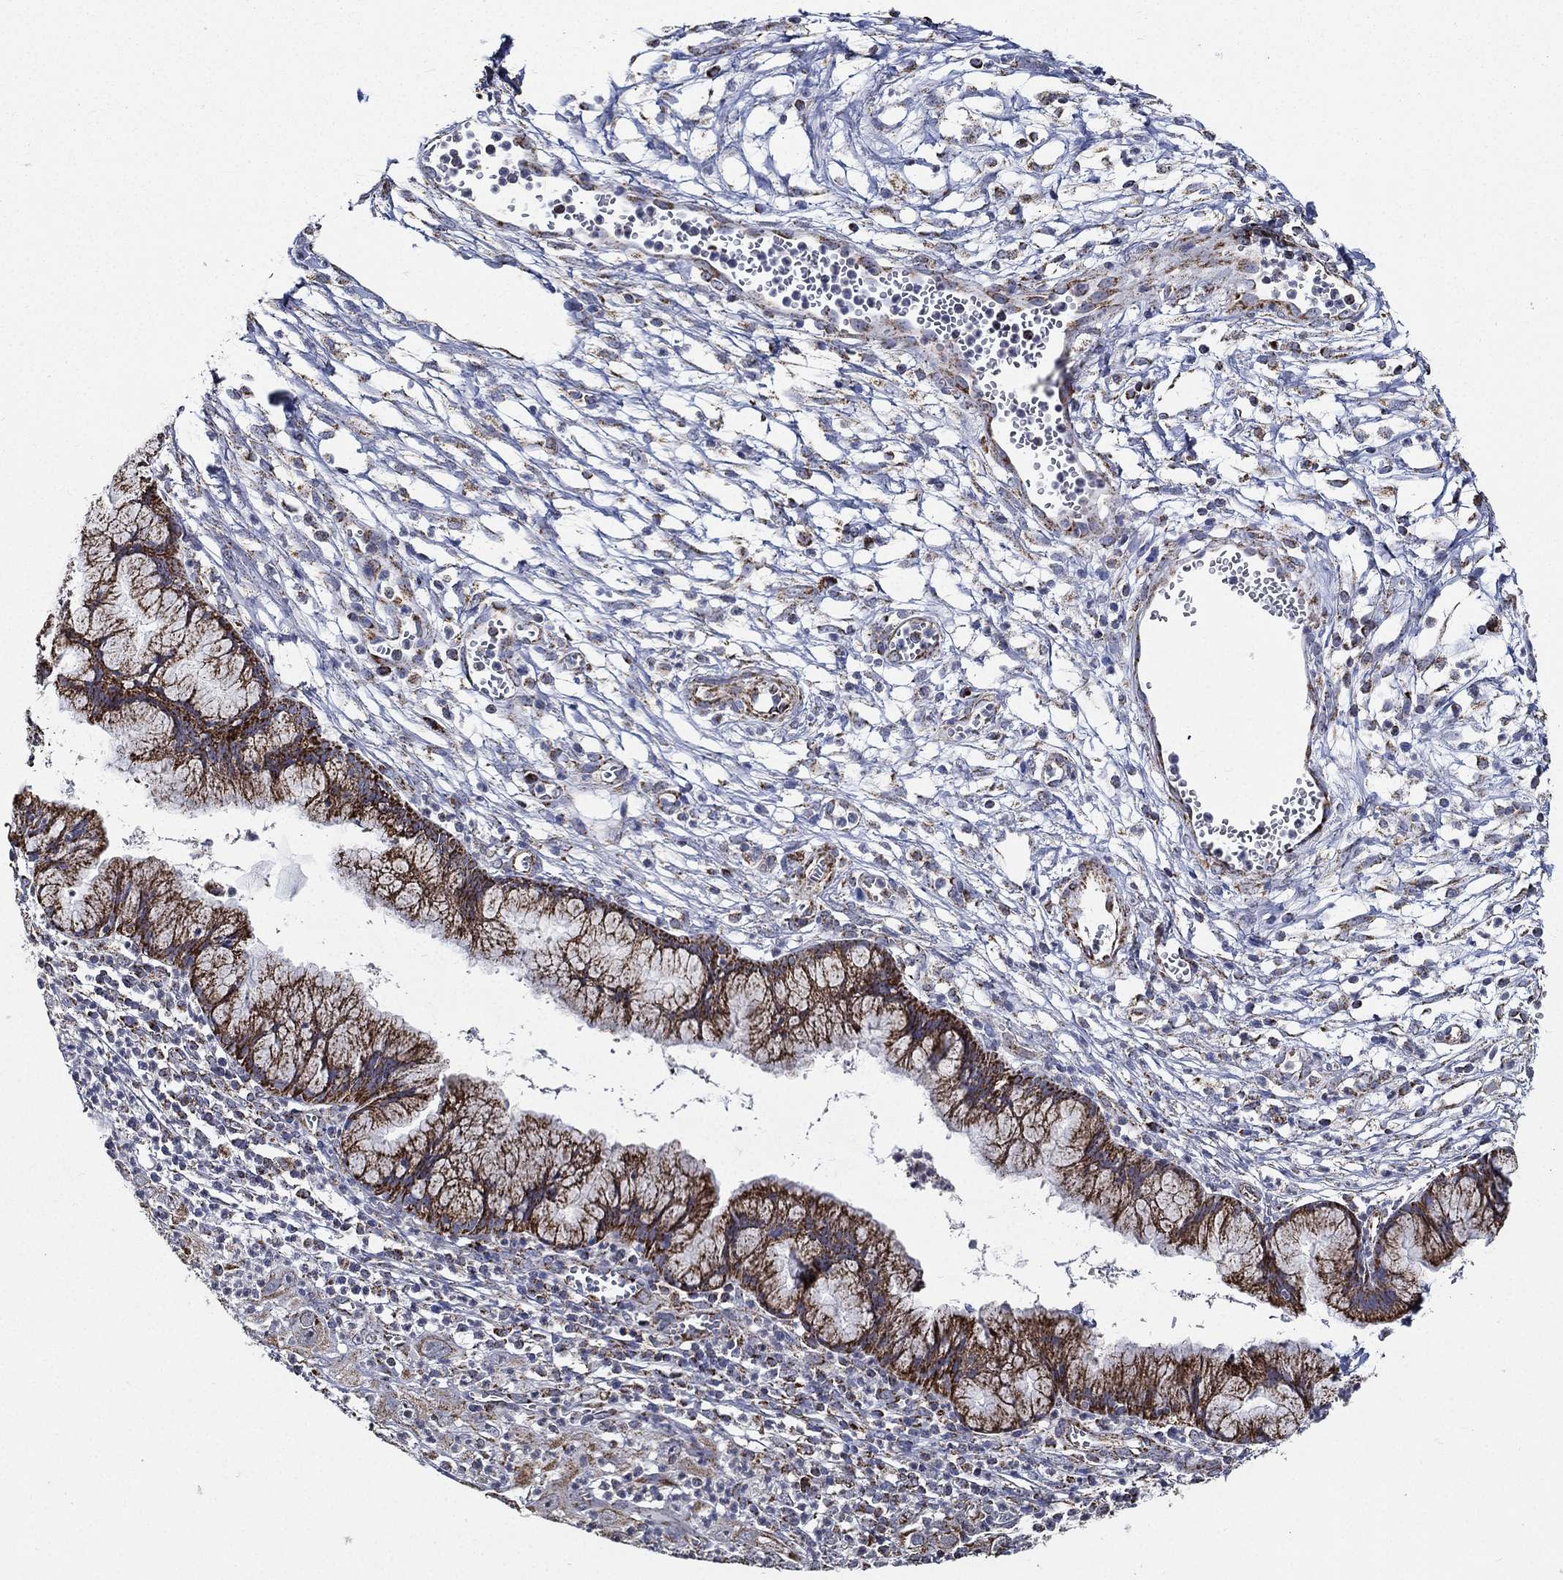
{"staining": {"intensity": "strong", "quantity": ">75%", "location": "cytoplasmic/membranous"}, "tissue": "cervical cancer", "cell_type": "Tumor cells", "image_type": "cancer", "snomed": [{"axis": "morphology", "description": "Squamous cell carcinoma, NOS"}, {"axis": "topography", "description": "Cervix"}], "caption": "Immunohistochemical staining of human cervical cancer (squamous cell carcinoma) reveals high levels of strong cytoplasmic/membranous staining in approximately >75% of tumor cells.", "gene": "NDUFAB1", "patient": {"sex": "female", "age": 32}}